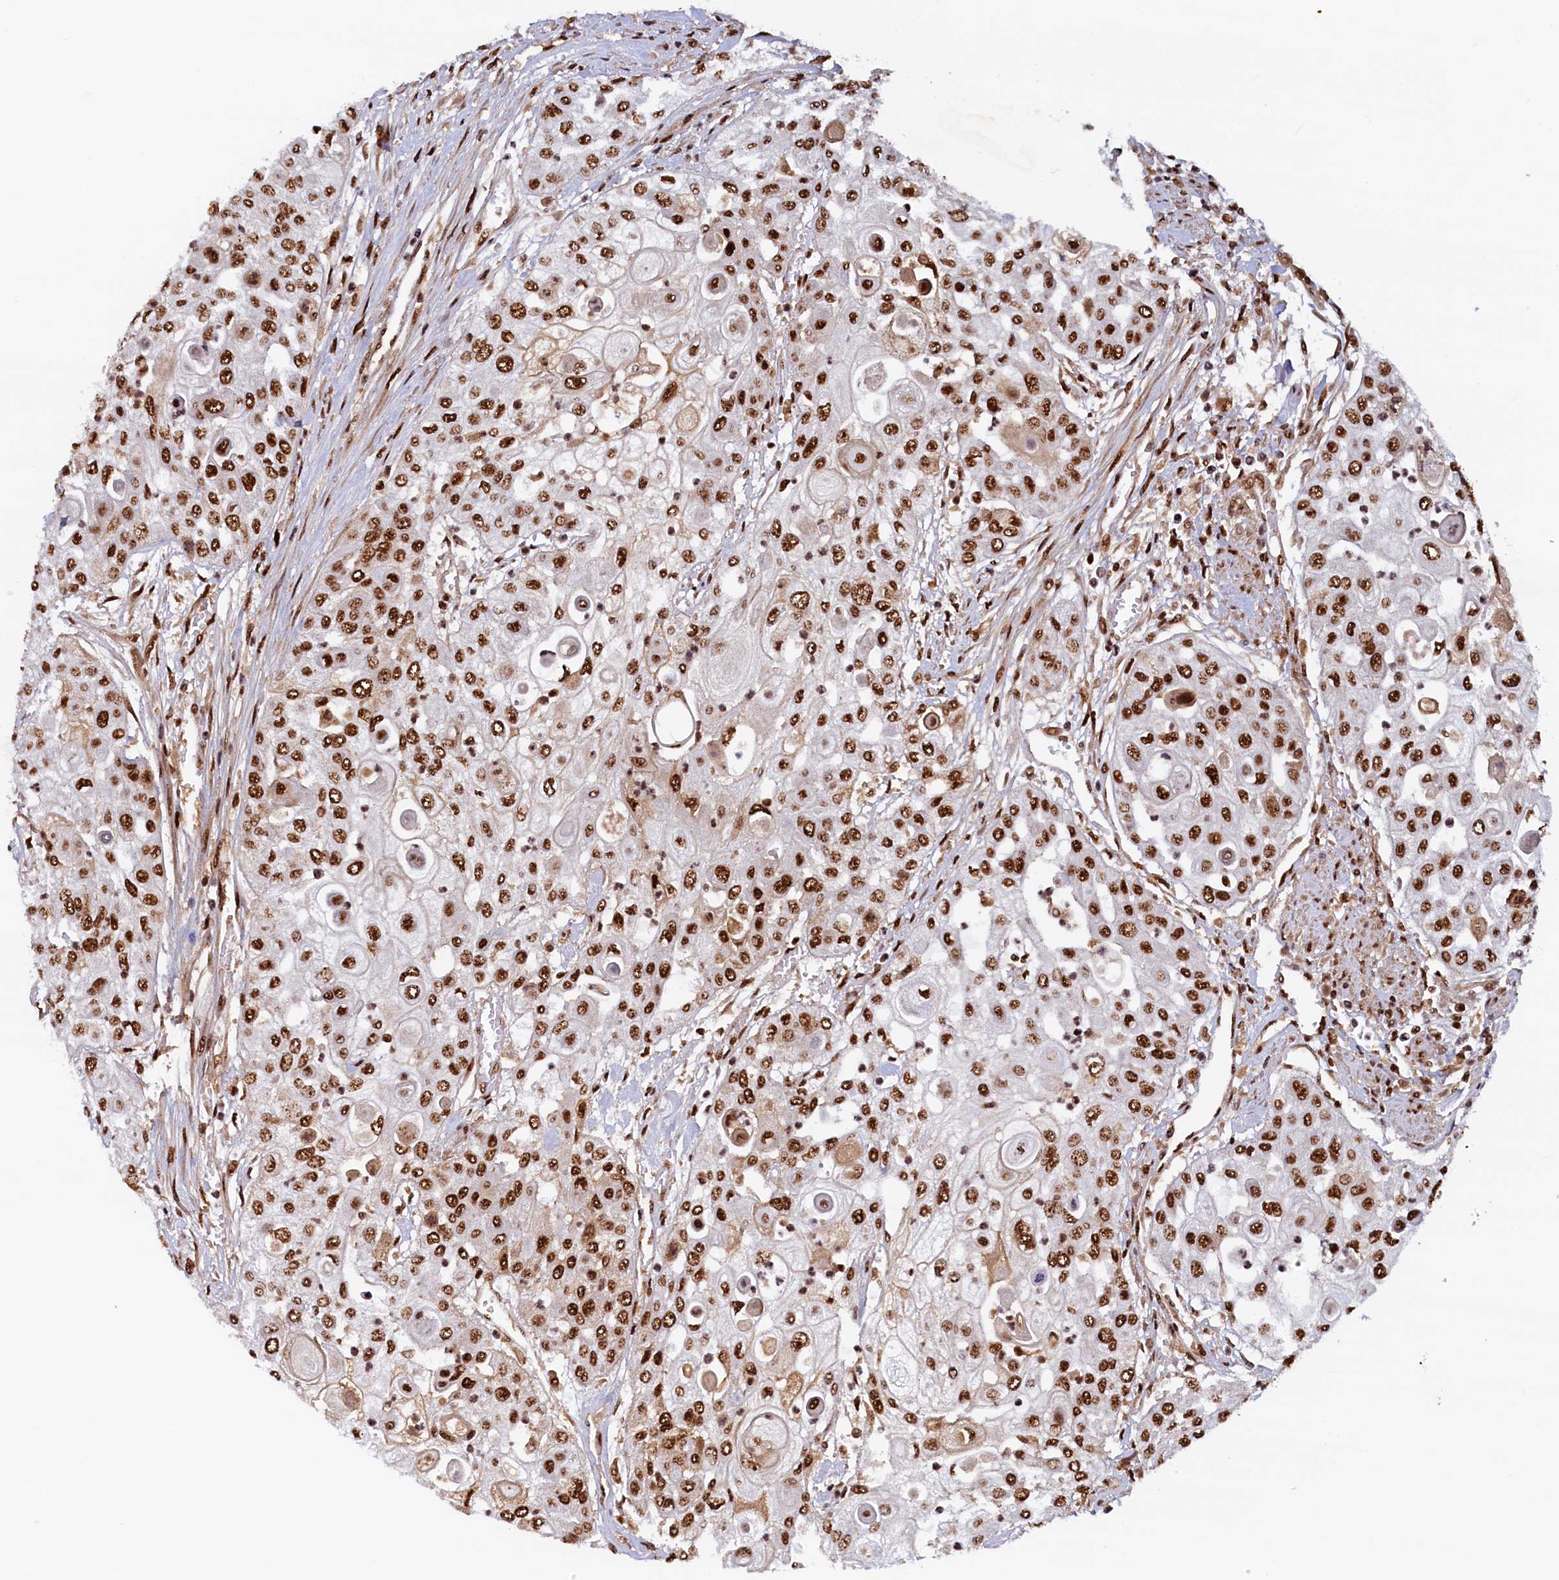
{"staining": {"intensity": "strong", "quantity": ">75%", "location": "nuclear"}, "tissue": "urothelial cancer", "cell_type": "Tumor cells", "image_type": "cancer", "snomed": [{"axis": "morphology", "description": "Urothelial carcinoma, High grade"}, {"axis": "topography", "description": "Urinary bladder"}], "caption": "Urothelial carcinoma (high-grade) stained with DAB (3,3'-diaminobenzidine) immunohistochemistry (IHC) displays high levels of strong nuclear expression in about >75% of tumor cells. The protein of interest is shown in brown color, while the nuclei are stained blue.", "gene": "ZC3H18", "patient": {"sex": "female", "age": 79}}